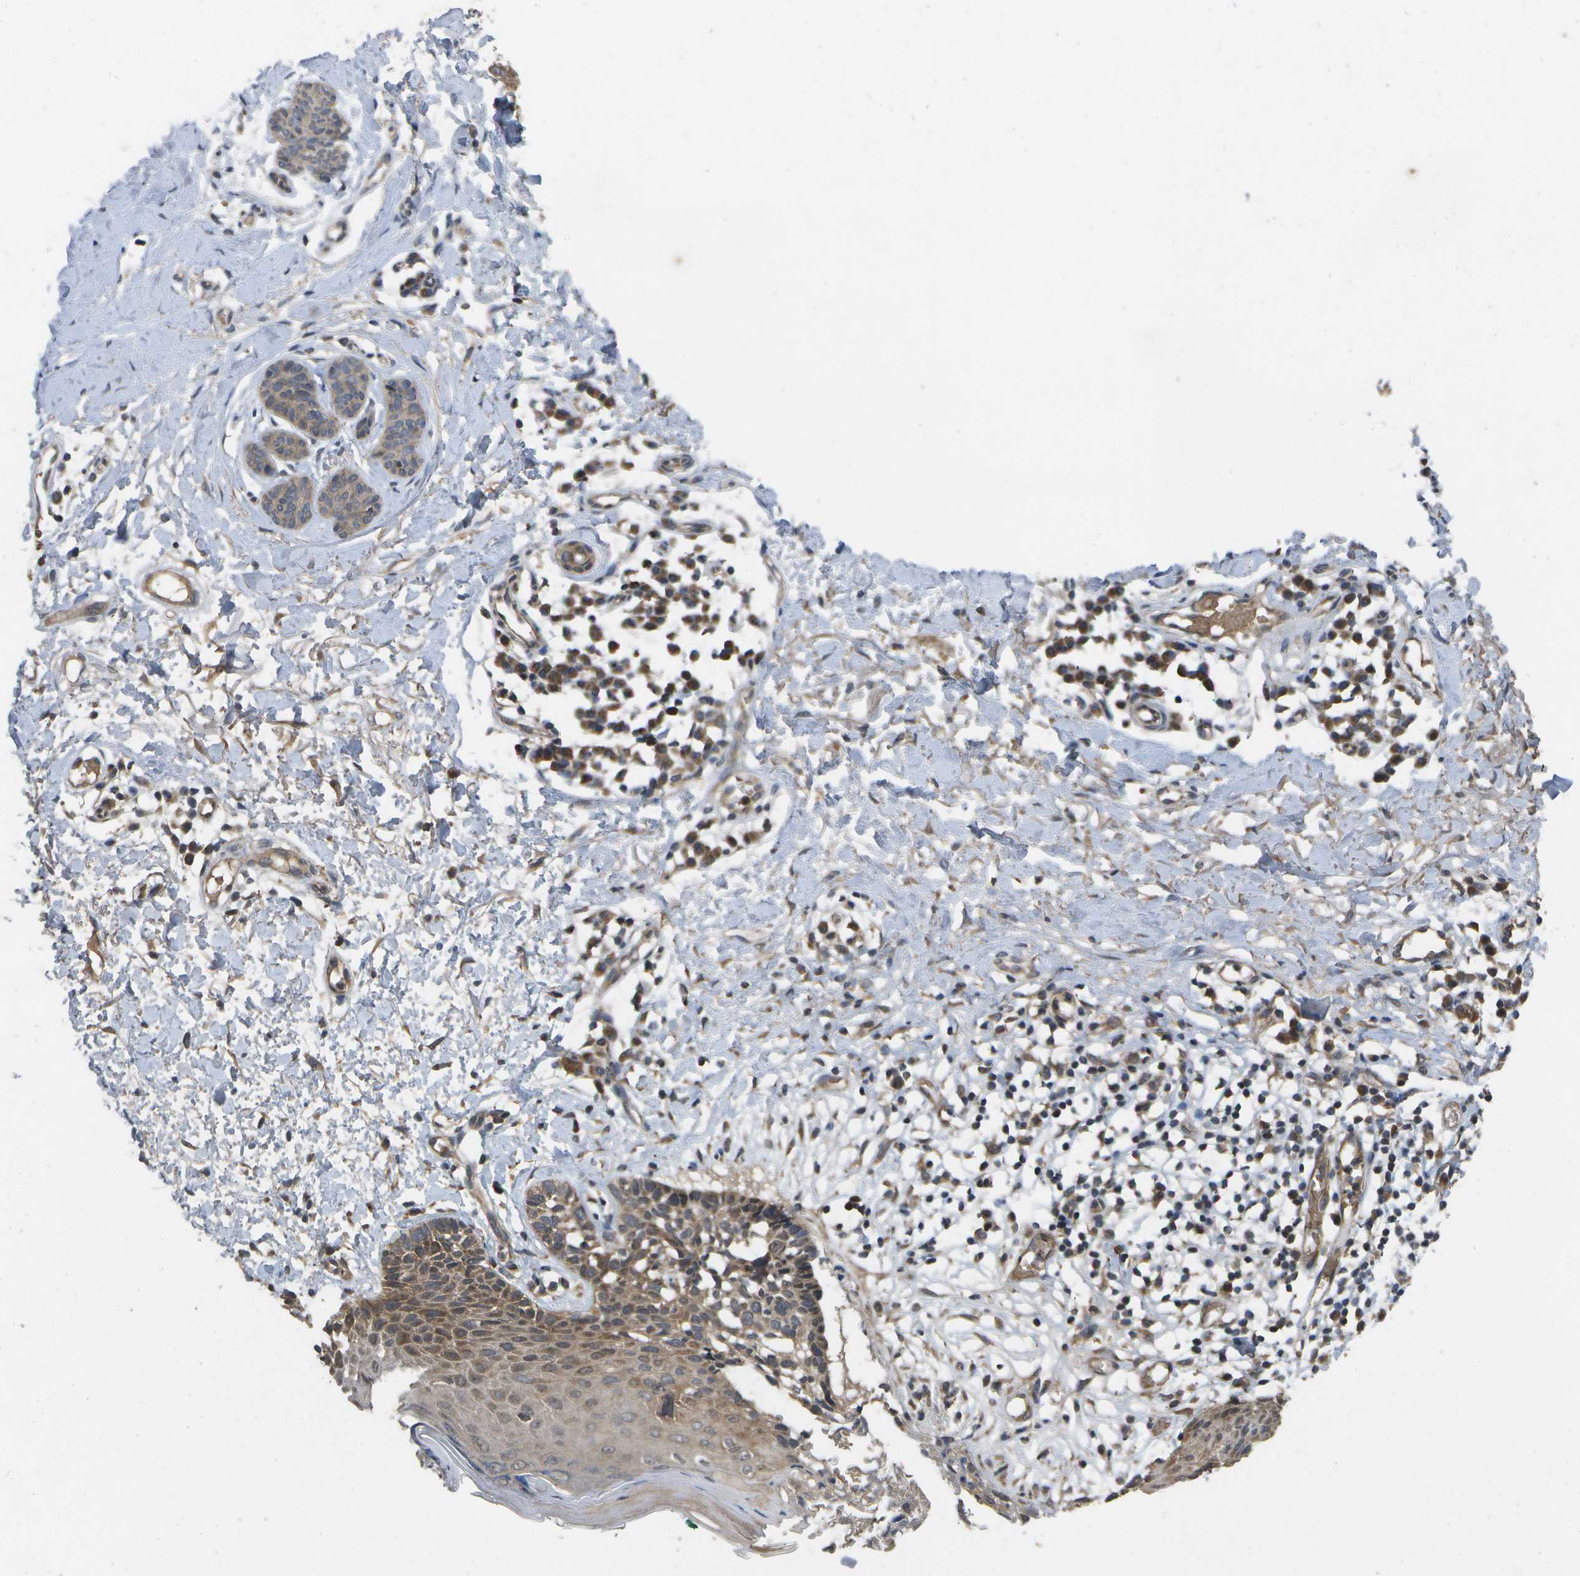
{"staining": {"intensity": "moderate", "quantity": ">75%", "location": "cytoplasmic/membranous"}, "tissue": "skin cancer", "cell_type": "Tumor cells", "image_type": "cancer", "snomed": [{"axis": "morphology", "description": "Normal tissue, NOS"}, {"axis": "morphology", "description": "Basal cell carcinoma"}, {"axis": "topography", "description": "Skin"}], "caption": "High-power microscopy captured an IHC histopathology image of skin basal cell carcinoma, revealing moderate cytoplasmic/membranous expression in about >75% of tumor cells.", "gene": "ALAS1", "patient": {"sex": "male", "age": 77}}